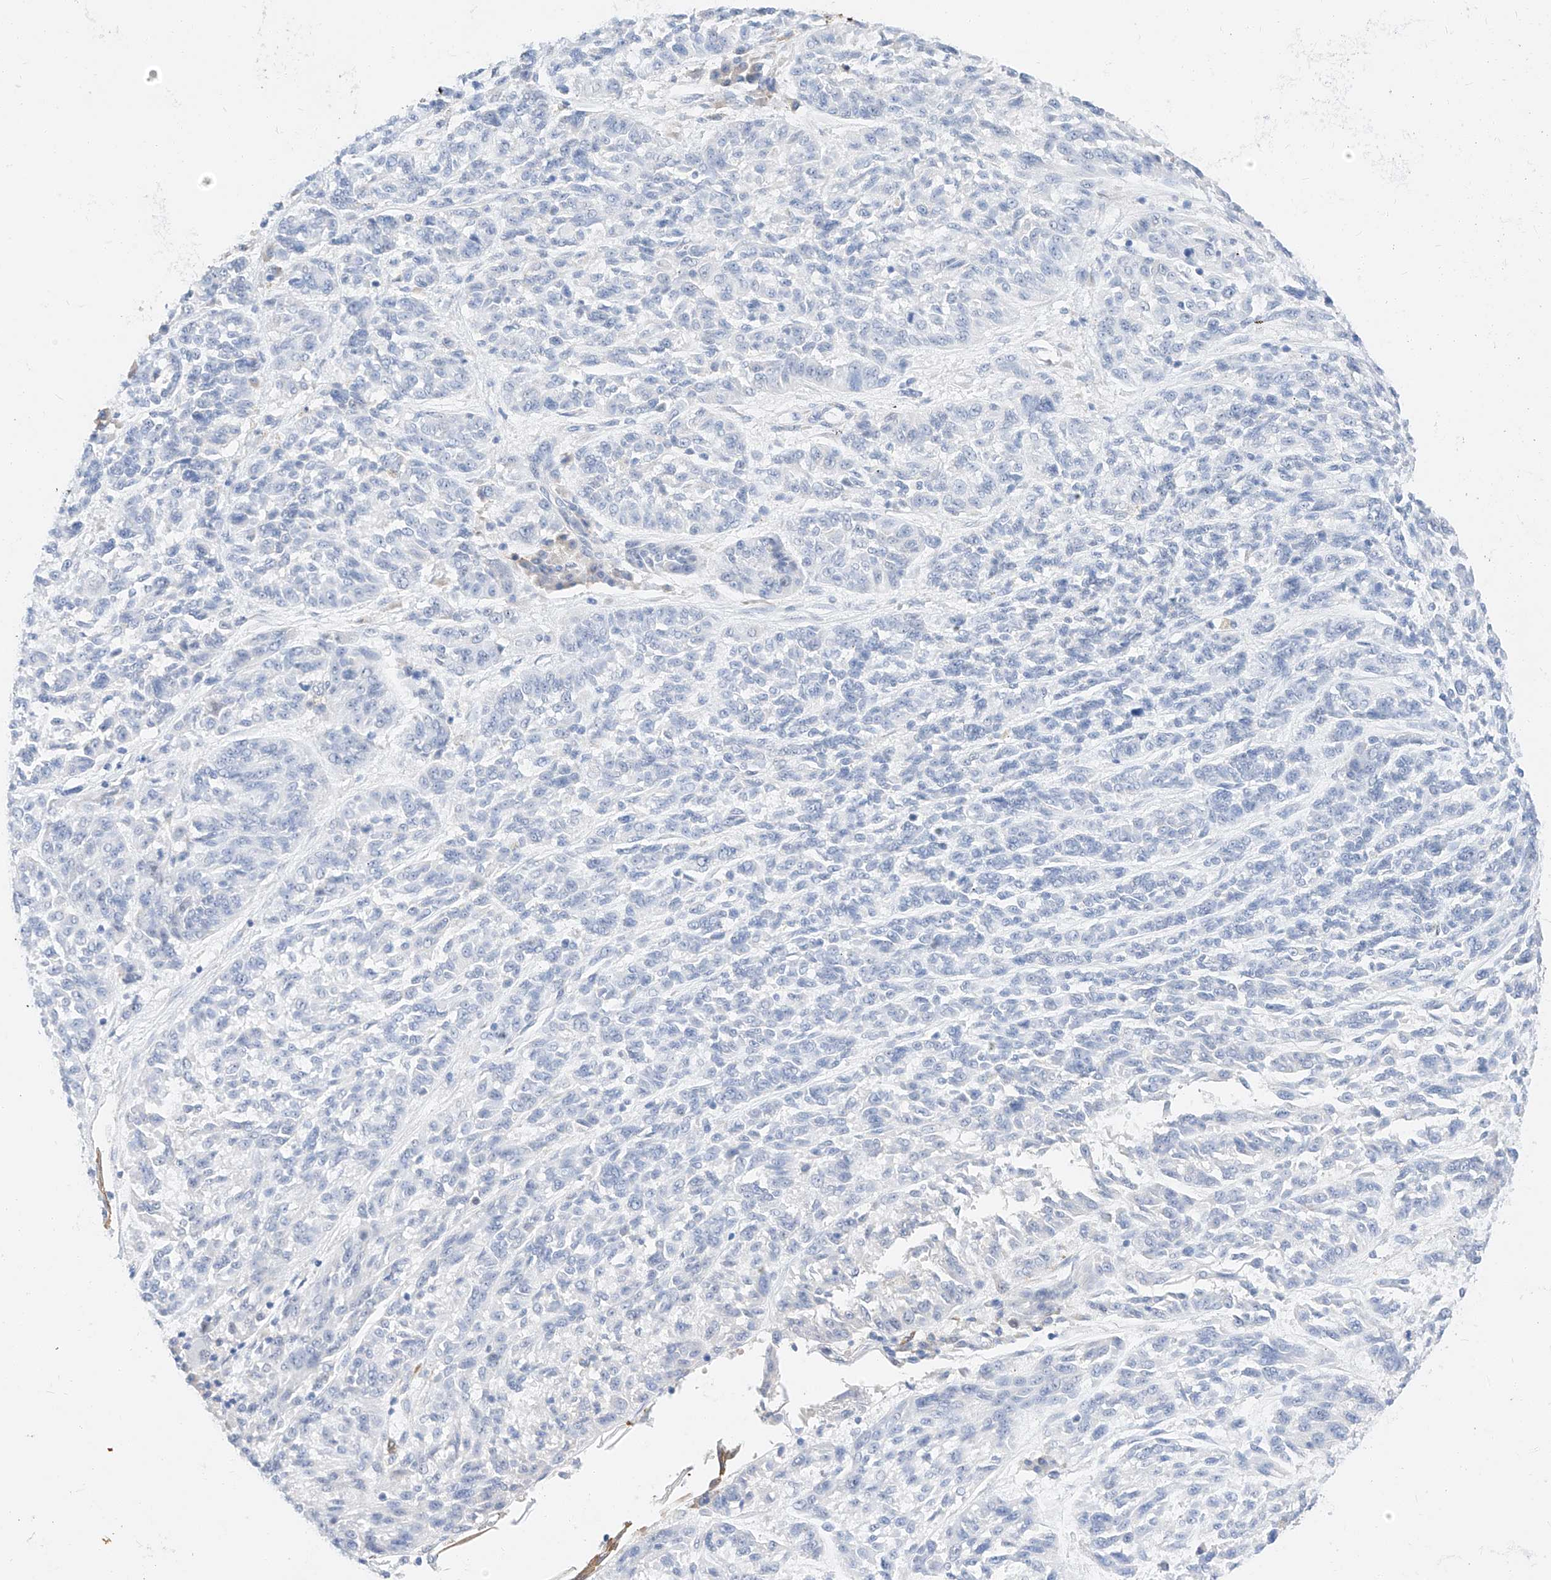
{"staining": {"intensity": "negative", "quantity": "none", "location": "none"}, "tissue": "melanoma", "cell_type": "Tumor cells", "image_type": "cancer", "snomed": [{"axis": "morphology", "description": "Malignant melanoma, NOS"}, {"axis": "topography", "description": "Skin"}], "caption": "Tumor cells are negative for protein expression in human melanoma. (Brightfield microscopy of DAB (3,3'-diaminobenzidine) immunohistochemistry (IHC) at high magnification).", "gene": "MAP7", "patient": {"sex": "male", "age": 53}}